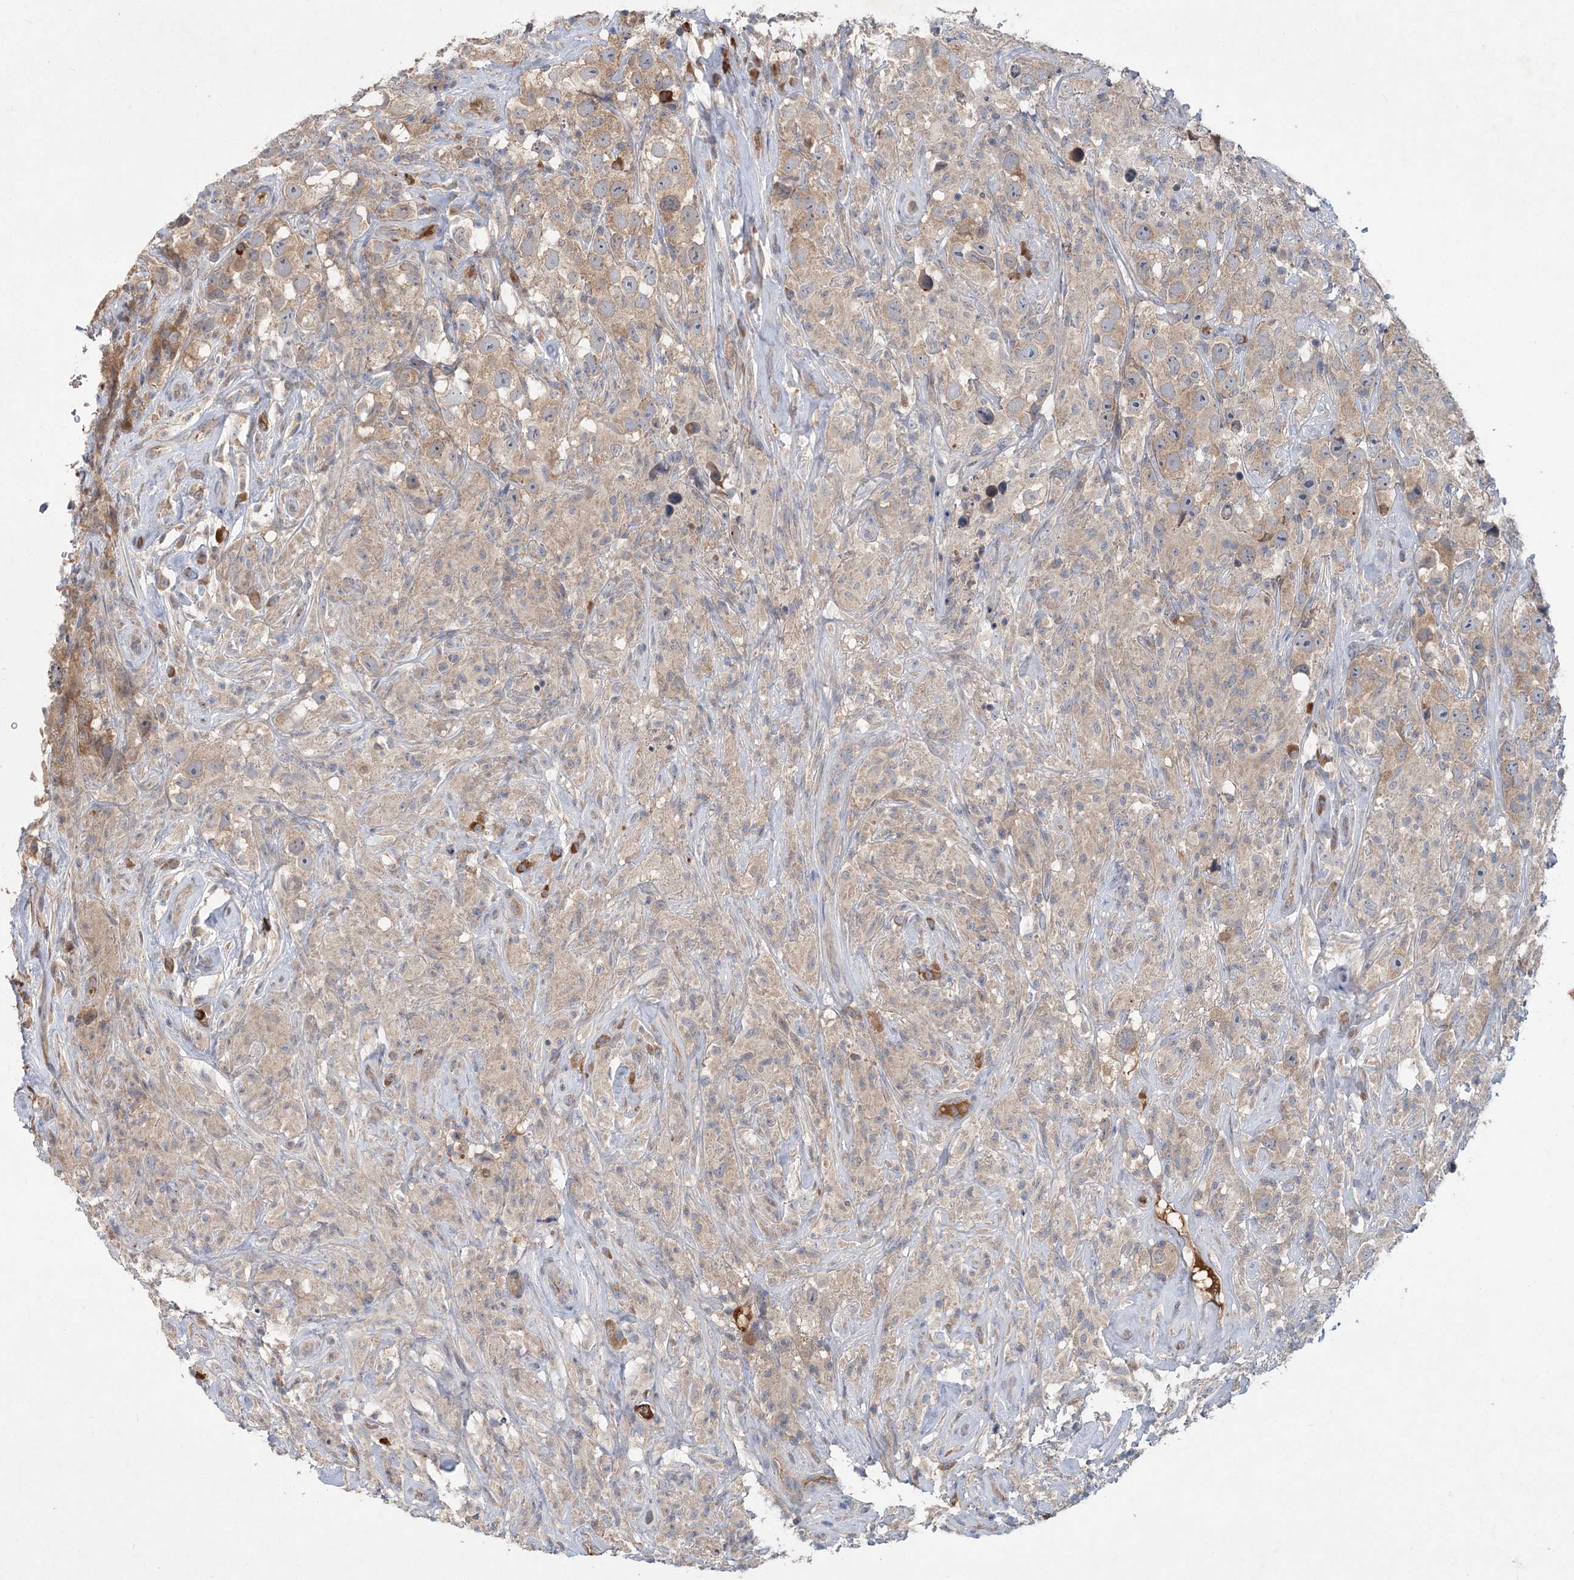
{"staining": {"intensity": "weak", "quantity": ">75%", "location": "cytoplasmic/membranous"}, "tissue": "testis cancer", "cell_type": "Tumor cells", "image_type": "cancer", "snomed": [{"axis": "morphology", "description": "Seminoma, NOS"}, {"axis": "topography", "description": "Testis"}], "caption": "Immunohistochemical staining of testis cancer (seminoma) demonstrates weak cytoplasmic/membranous protein staining in about >75% of tumor cells.", "gene": "RNF25", "patient": {"sex": "male", "age": 49}}